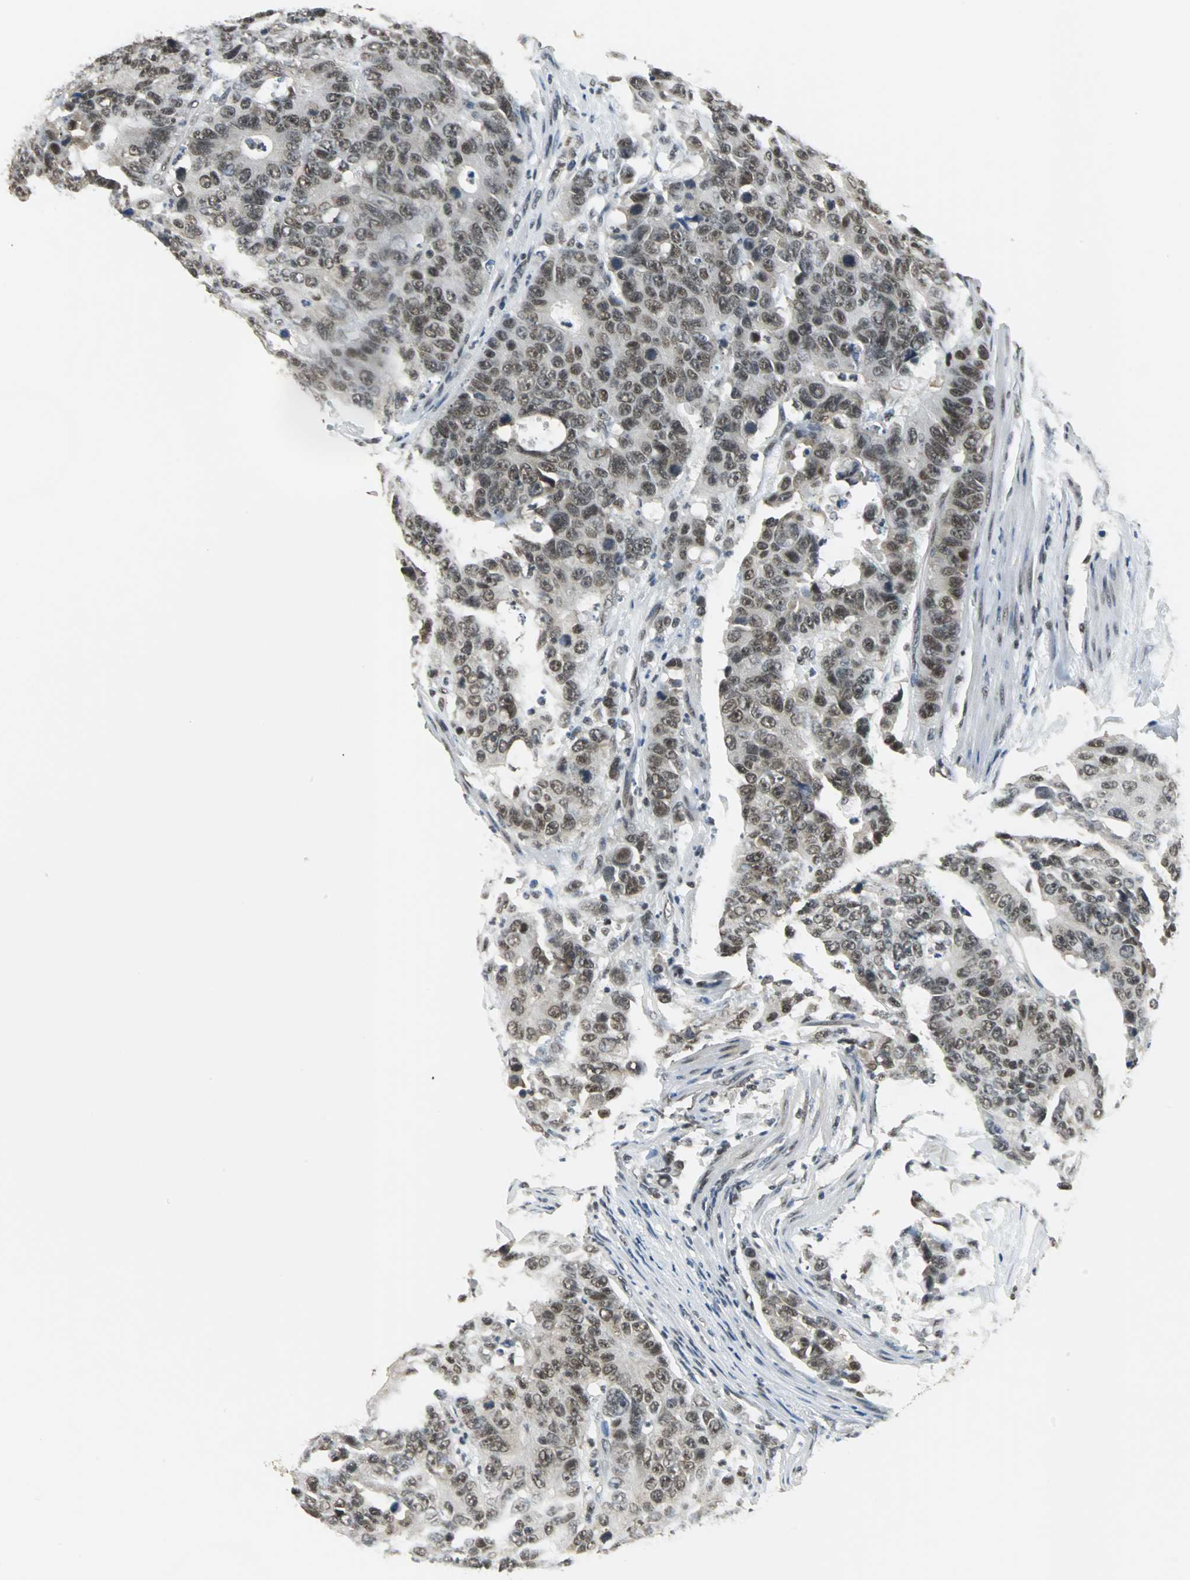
{"staining": {"intensity": "moderate", "quantity": ">75%", "location": "nuclear"}, "tissue": "colorectal cancer", "cell_type": "Tumor cells", "image_type": "cancer", "snomed": [{"axis": "morphology", "description": "Adenocarcinoma, NOS"}, {"axis": "topography", "description": "Colon"}], "caption": "High-power microscopy captured an immunohistochemistry (IHC) image of colorectal adenocarcinoma, revealing moderate nuclear positivity in about >75% of tumor cells. (DAB IHC with brightfield microscopy, high magnification).", "gene": "RBM14", "patient": {"sex": "female", "age": 86}}